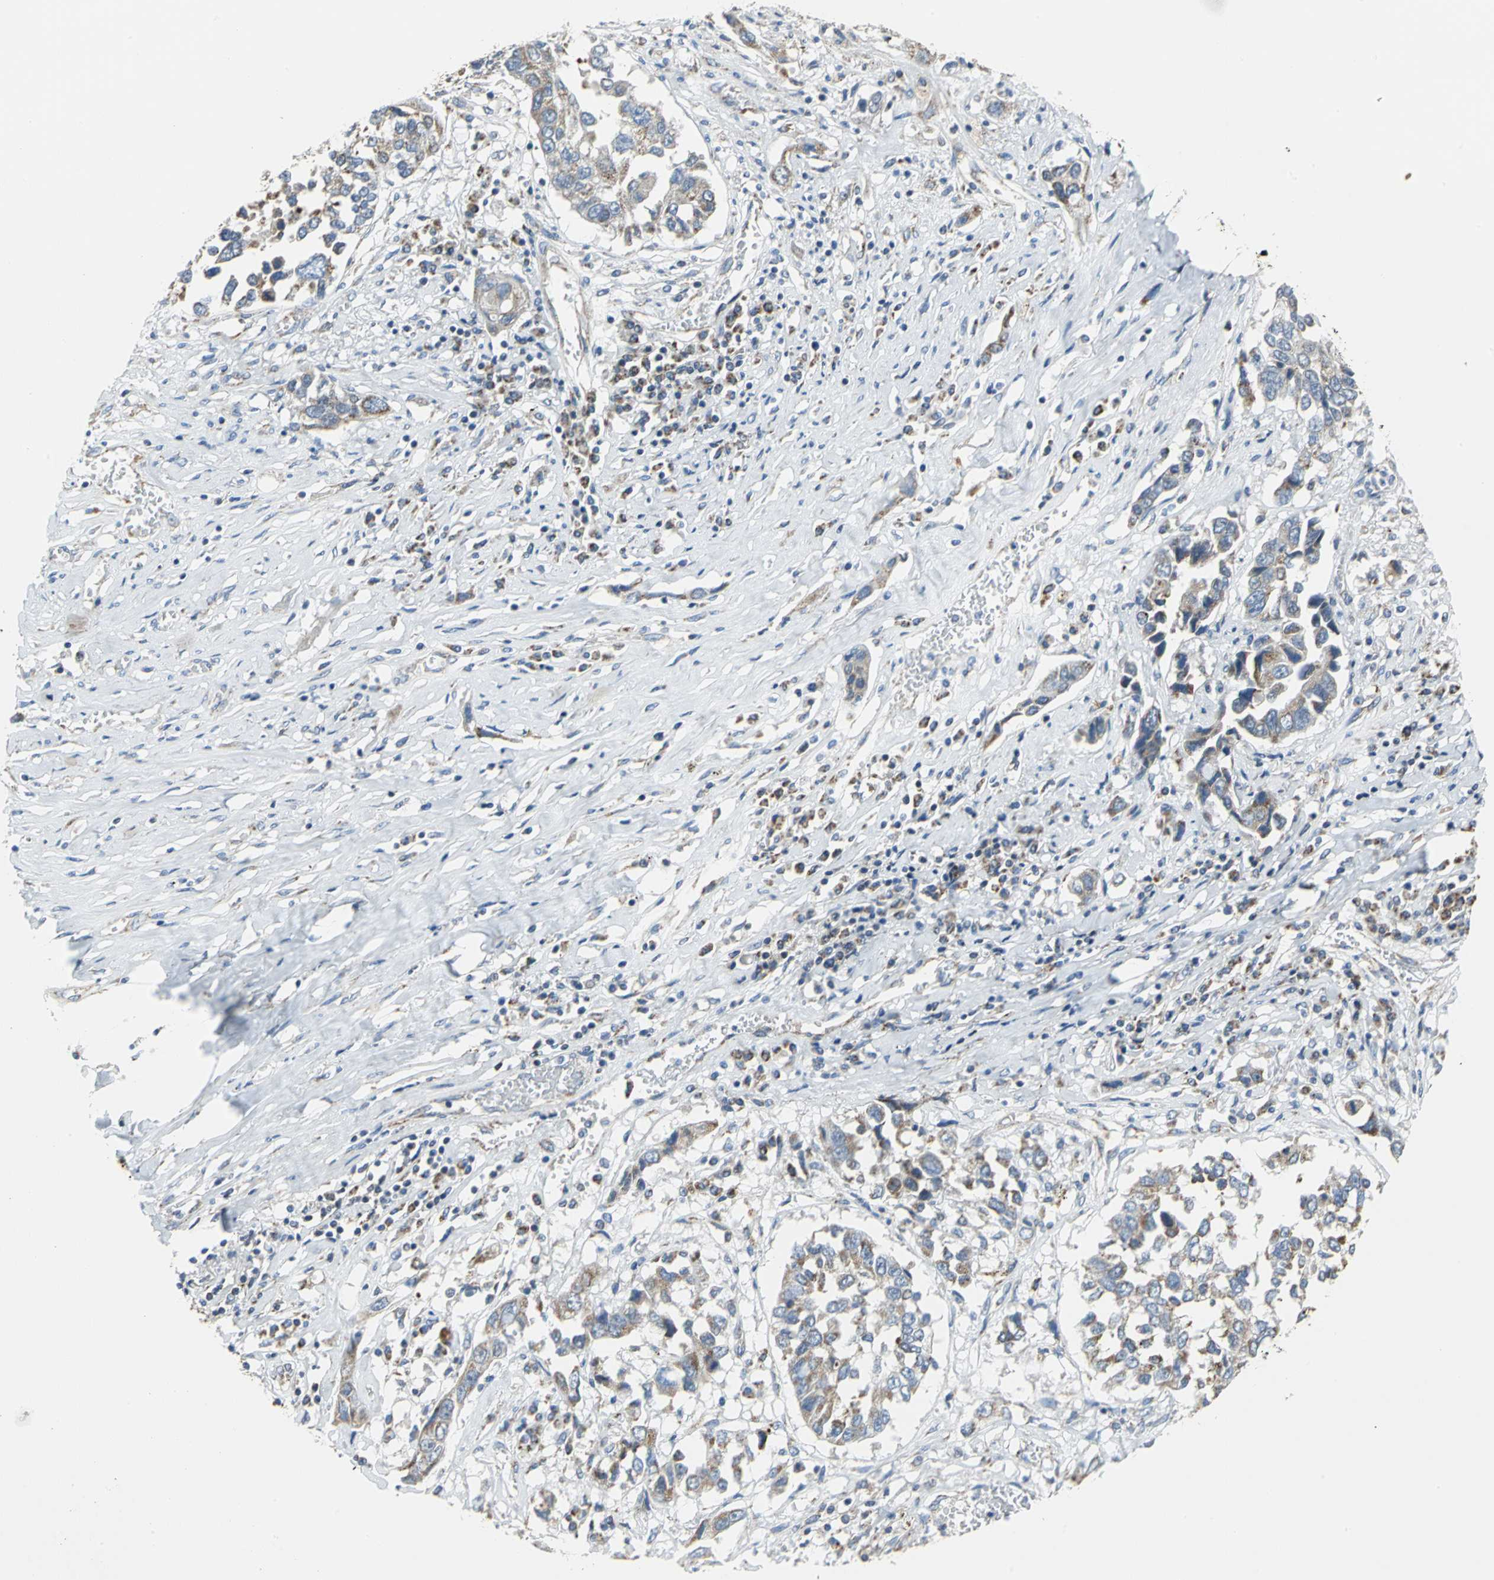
{"staining": {"intensity": "moderate", "quantity": "25%-75%", "location": "cytoplasmic/membranous"}, "tissue": "lung cancer", "cell_type": "Tumor cells", "image_type": "cancer", "snomed": [{"axis": "morphology", "description": "Squamous cell carcinoma, NOS"}, {"axis": "topography", "description": "Lung"}], "caption": "High-magnification brightfield microscopy of lung squamous cell carcinoma stained with DAB (3,3'-diaminobenzidine) (brown) and counterstained with hematoxylin (blue). tumor cells exhibit moderate cytoplasmic/membranous expression is identified in approximately25%-75% of cells.", "gene": "NTRK1", "patient": {"sex": "male", "age": 71}}